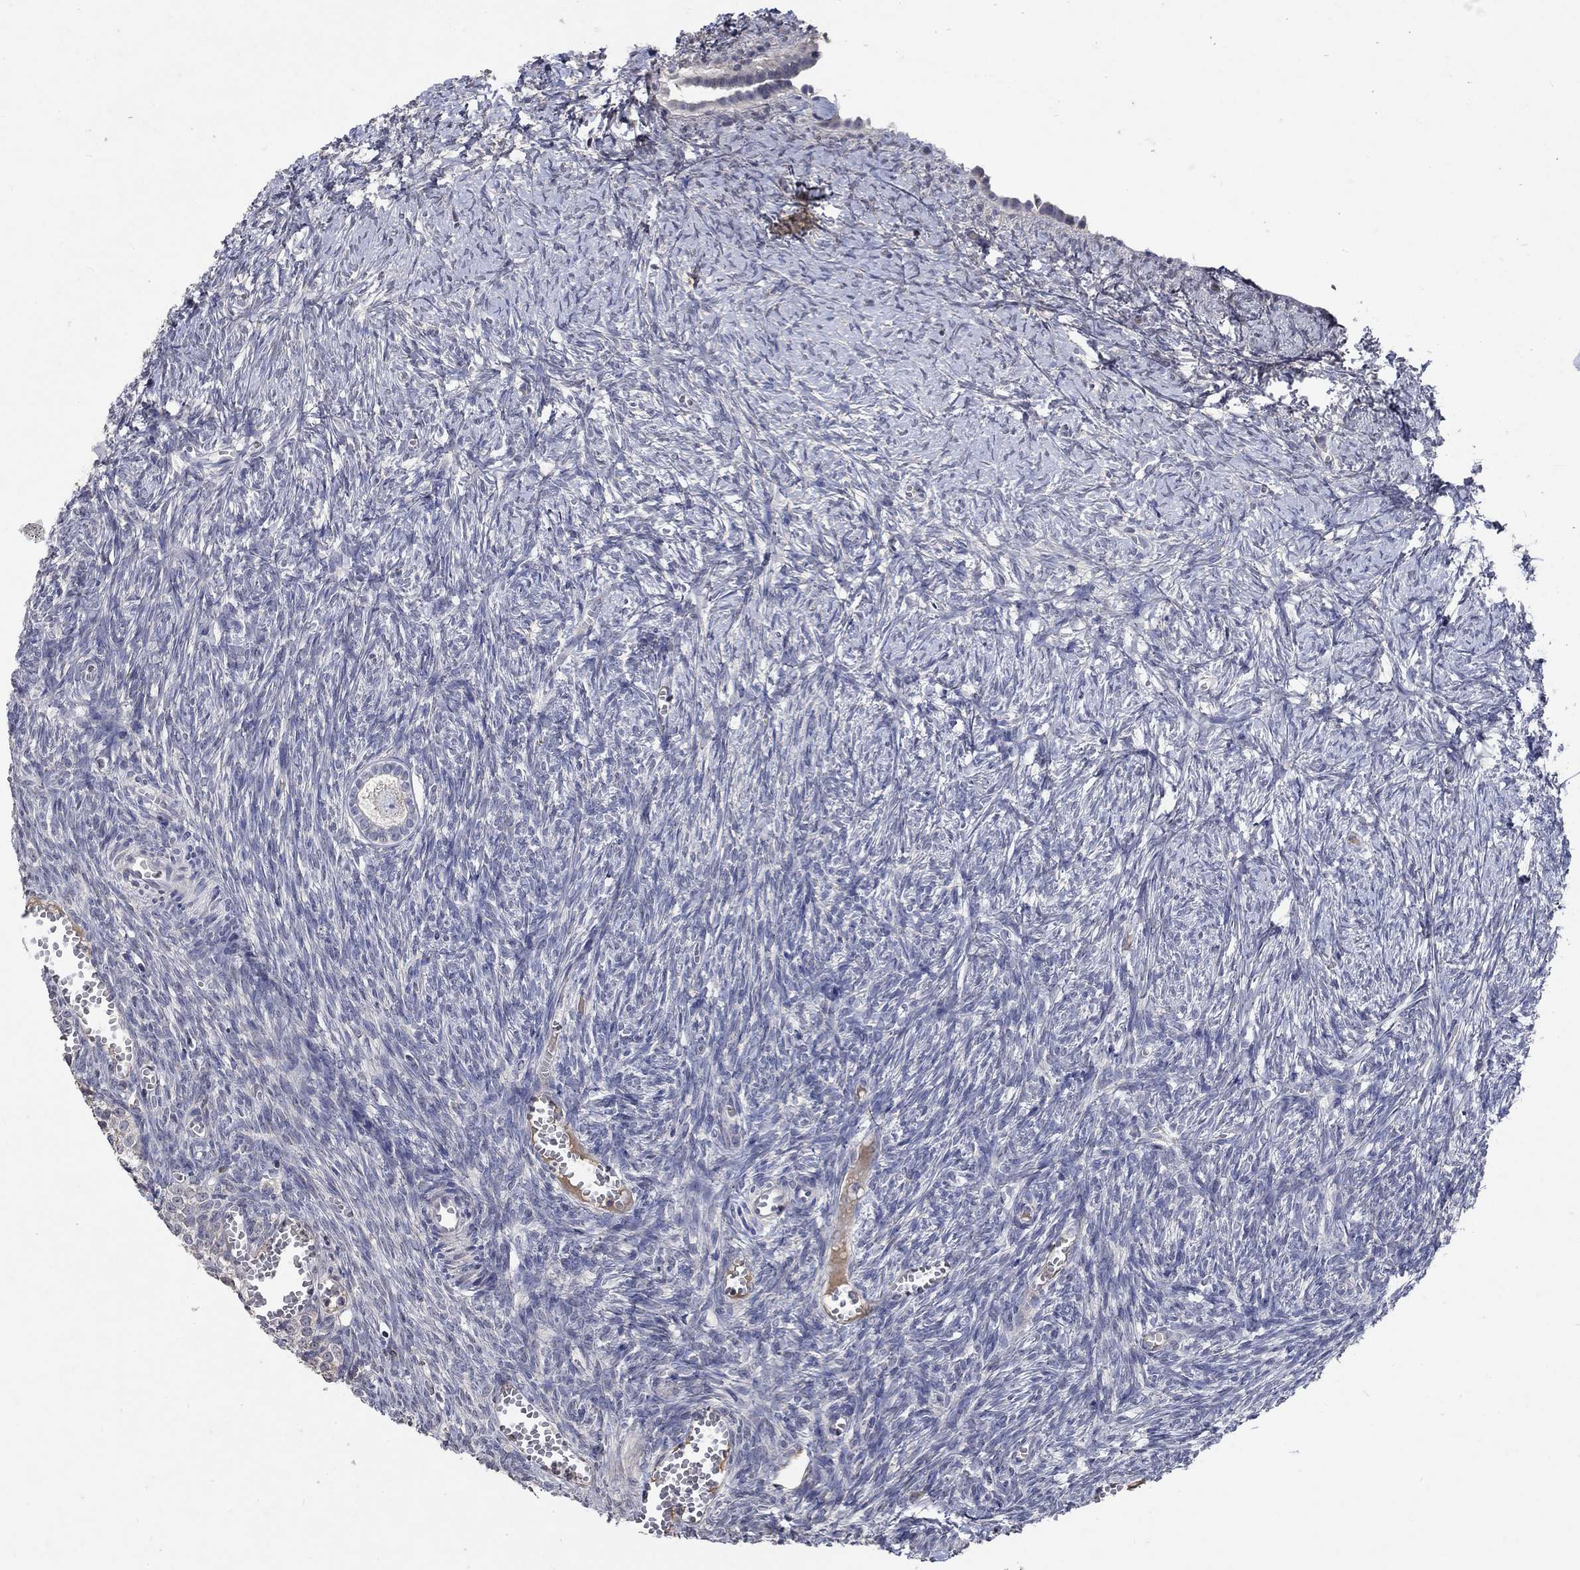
{"staining": {"intensity": "negative", "quantity": "none", "location": "none"}, "tissue": "ovary", "cell_type": "Follicle cells", "image_type": "normal", "snomed": [{"axis": "morphology", "description": "Normal tissue, NOS"}, {"axis": "topography", "description": "Ovary"}], "caption": "IHC micrograph of benign ovary: ovary stained with DAB (3,3'-diaminobenzidine) displays no significant protein staining in follicle cells.", "gene": "TMEM169", "patient": {"sex": "female", "age": 43}}